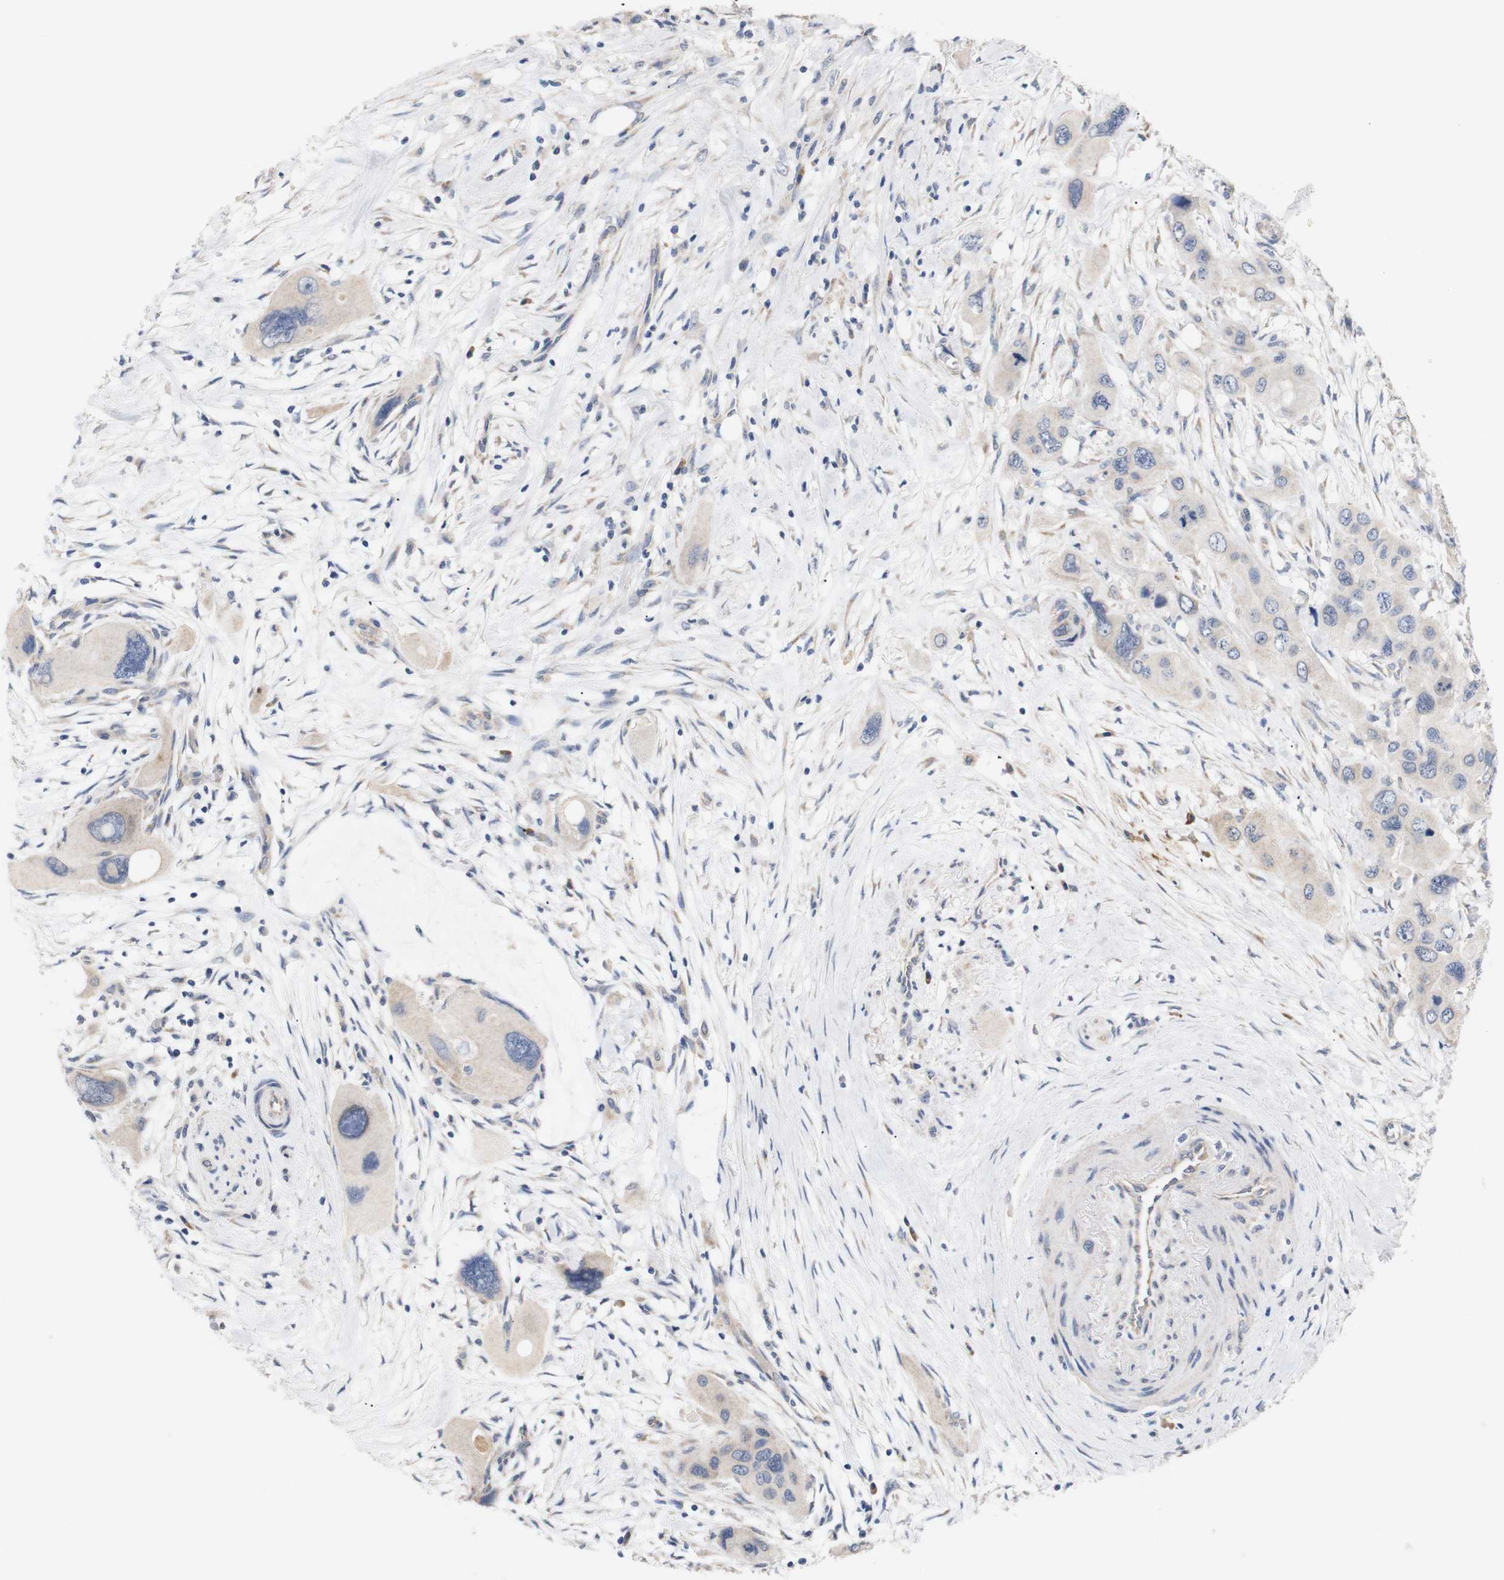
{"staining": {"intensity": "weak", "quantity": "25%-75%", "location": "cytoplasmic/membranous"}, "tissue": "pancreatic cancer", "cell_type": "Tumor cells", "image_type": "cancer", "snomed": [{"axis": "morphology", "description": "Adenocarcinoma, NOS"}, {"axis": "topography", "description": "Pancreas"}], "caption": "Immunohistochemistry (IHC) histopathology image of neoplastic tissue: human pancreatic adenocarcinoma stained using immunohistochemistry (IHC) displays low levels of weak protein expression localized specifically in the cytoplasmic/membranous of tumor cells, appearing as a cytoplasmic/membranous brown color.", "gene": "TRIM5", "patient": {"sex": "male", "age": 73}}